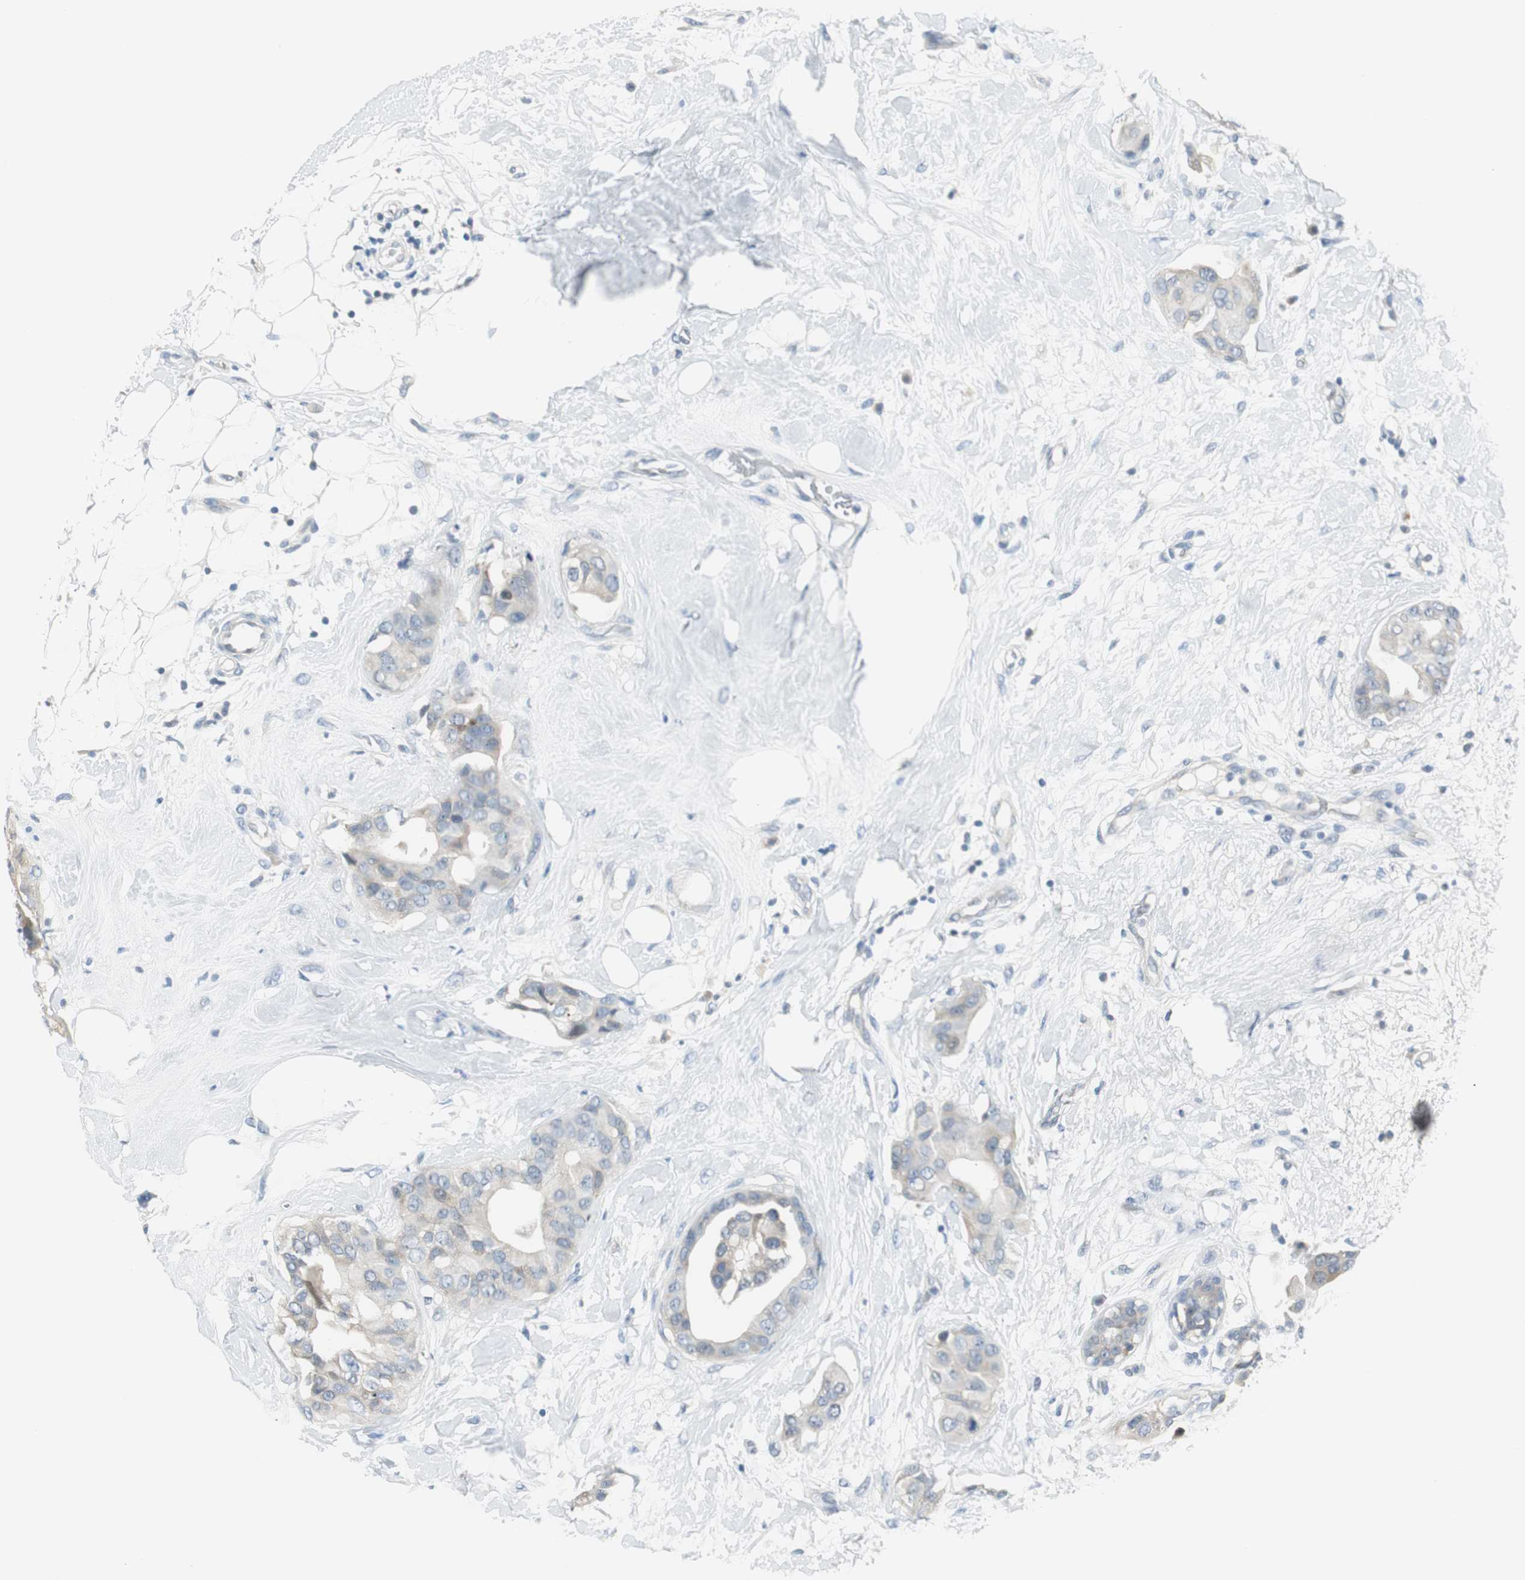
{"staining": {"intensity": "weak", "quantity": "25%-75%", "location": "cytoplasmic/membranous"}, "tissue": "breast cancer", "cell_type": "Tumor cells", "image_type": "cancer", "snomed": [{"axis": "morphology", "description": "Duct carcinoma"}, {"axis": "topography", "description": "Breast"}], "caption": "Immunohistochemical staining of breast intraductal carcinoma displays low levels of weak cytoplasmic/membranous protein positivity in about 25%-75% of tumor cells.", "gene": "MSTO1", "patient": {"sex": "female", "age": 40}}